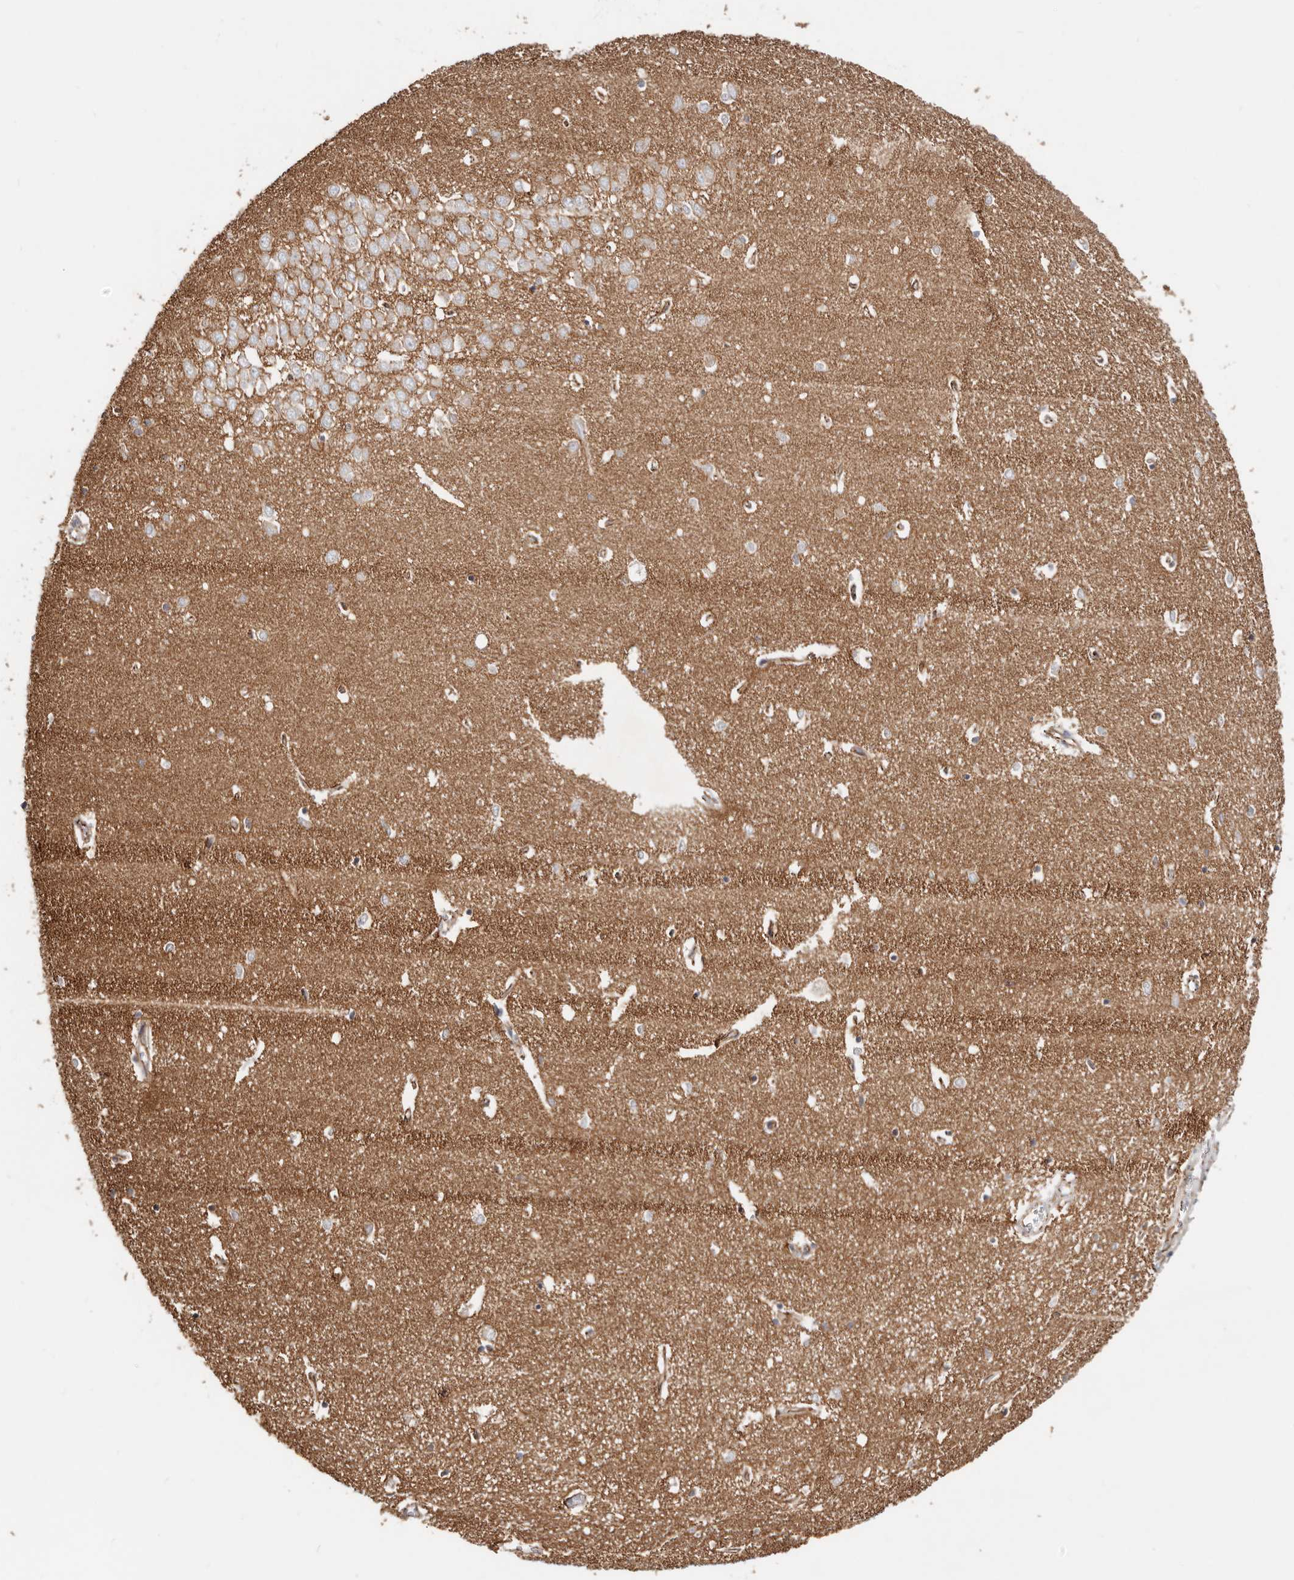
{"staining": {"intensity": "moderate", "quantity": "<25%", "location": "cytoplasmic/membranous"}, "tissue": "hippocampus", "cell_type": "Glial cells", "image_type": "normal", "snomed": [{"axis": "morphology", "description": "Normal tissue, NOS"}, {"axis": "topography", "description": "Hippocampus"}], "caption": "An image of human hippocampus stained for a protein displays moderate cytoplasmic/membranous brown staining in glial cells. Using DAB (brown) and hematoxylin (blue) stains, captured at high magnification using brightfield microscopy.", "gene": "CTNNB1", "patient": {"sex": "female", "age": 64}}